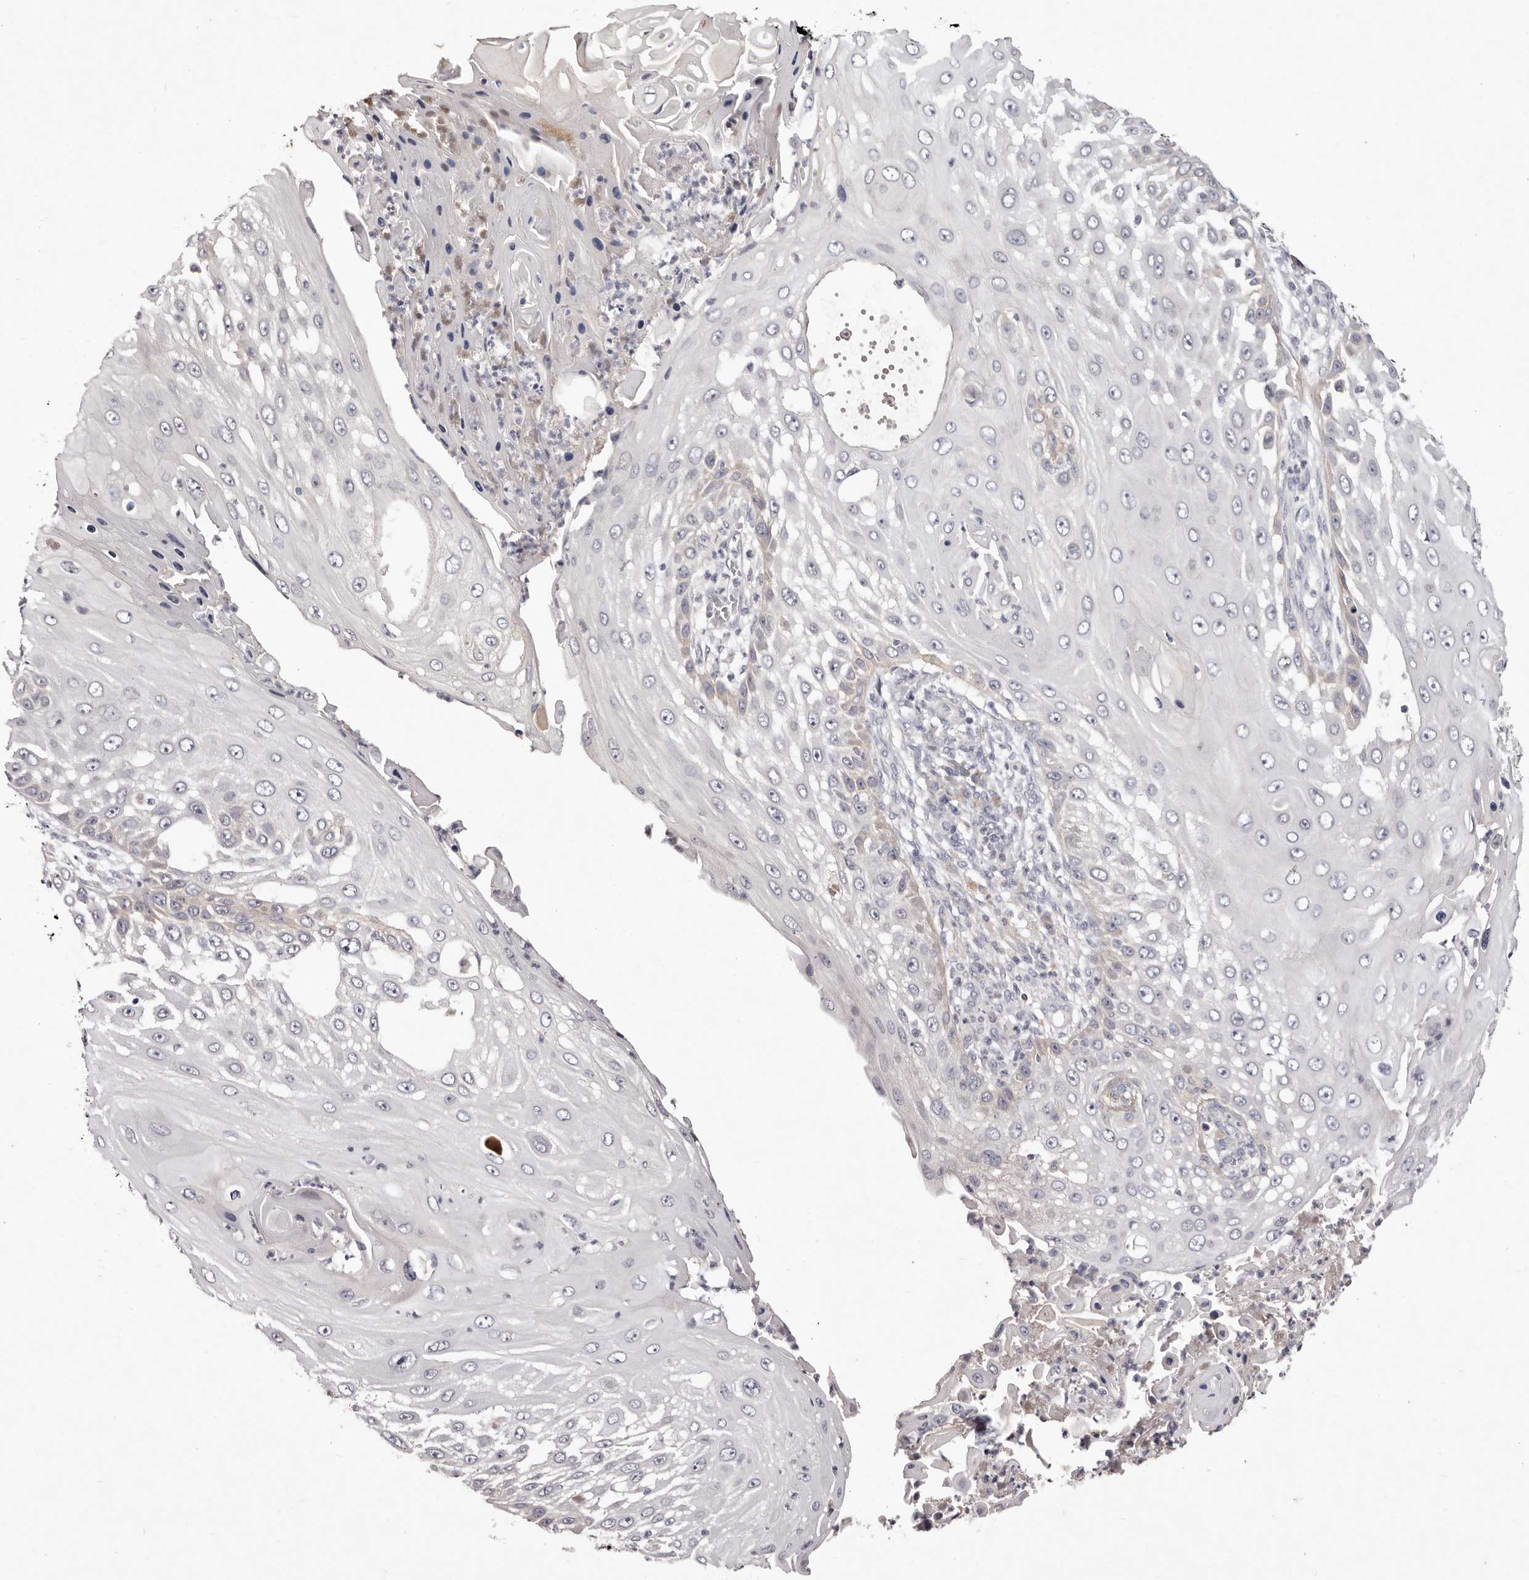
{"staining": {"intensity": "negative", "quantity": "none", "location": "none"}, "tissue": "skin cancer", "cell_type": "Tumor cells", "image_type": "cancer", "snomed": [{"axis": "morphology", "description": "Squamous cell carcinoma, NOS"}, {"axis": "topography", "description": "Skin"}], "caption": "Immunohistochemistry (IHC) image of neoplastic tissue: human skin cancer stained with DAB (3,3'-diaminobenzidine) shows no significant protein positivity in tumor cells.", "gene": "GARNL3", "patient": {"sex": "female", "age": 44}}